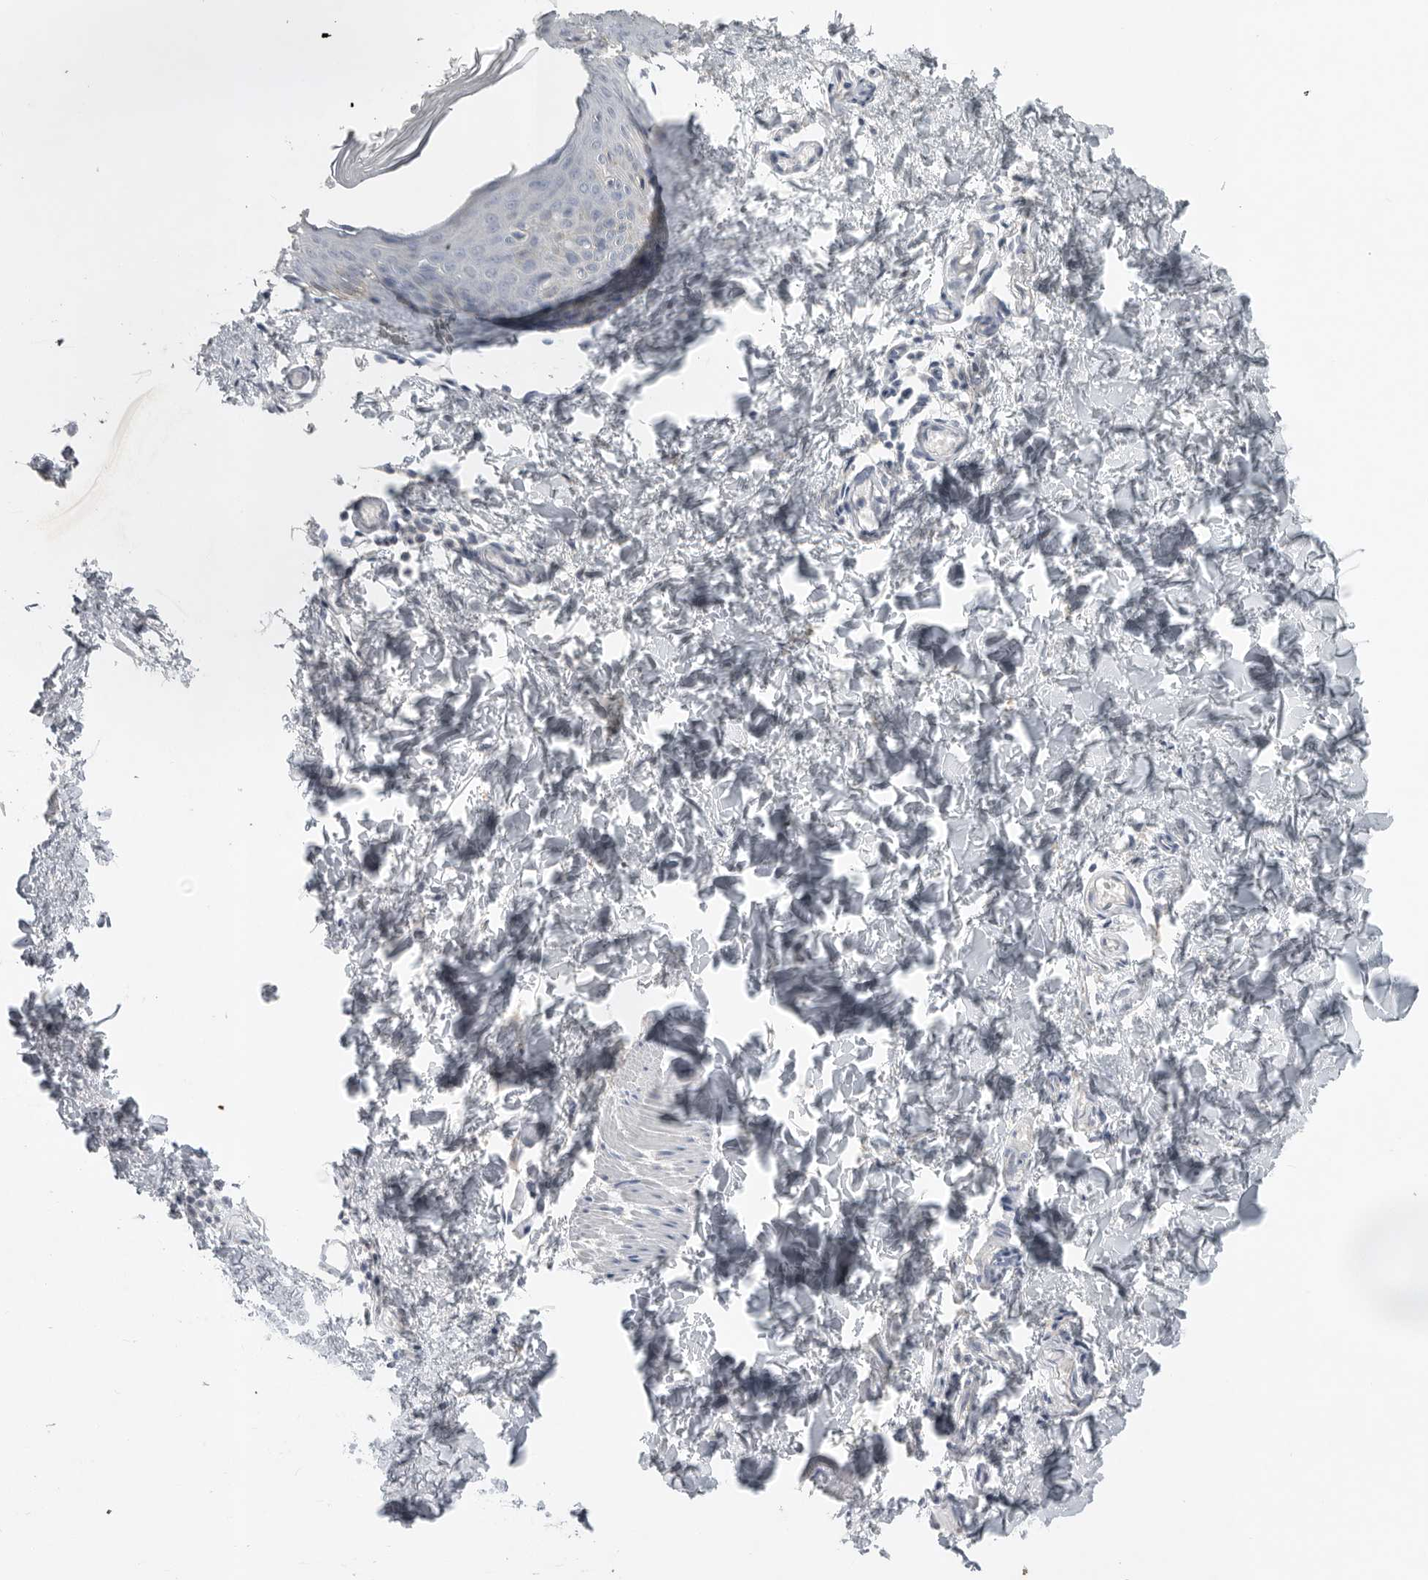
{"staining": {"intensity": "negative", "quantity": "none", "location": "none"}, "tissue": "skin", "cell_type": "Fibroblasts", "image_type": "normal", "snomed": [{"axis": "morphology", "description": "Normal tissue, NOS"}, {"axis": "topography", "description": "Skin"}], "caption": "This is an IHC photomicrograph of normal human skin. There is no positivity in fibroblasts.", "gene": "REG4", "patient": {"sex": "female", "age": 27}}